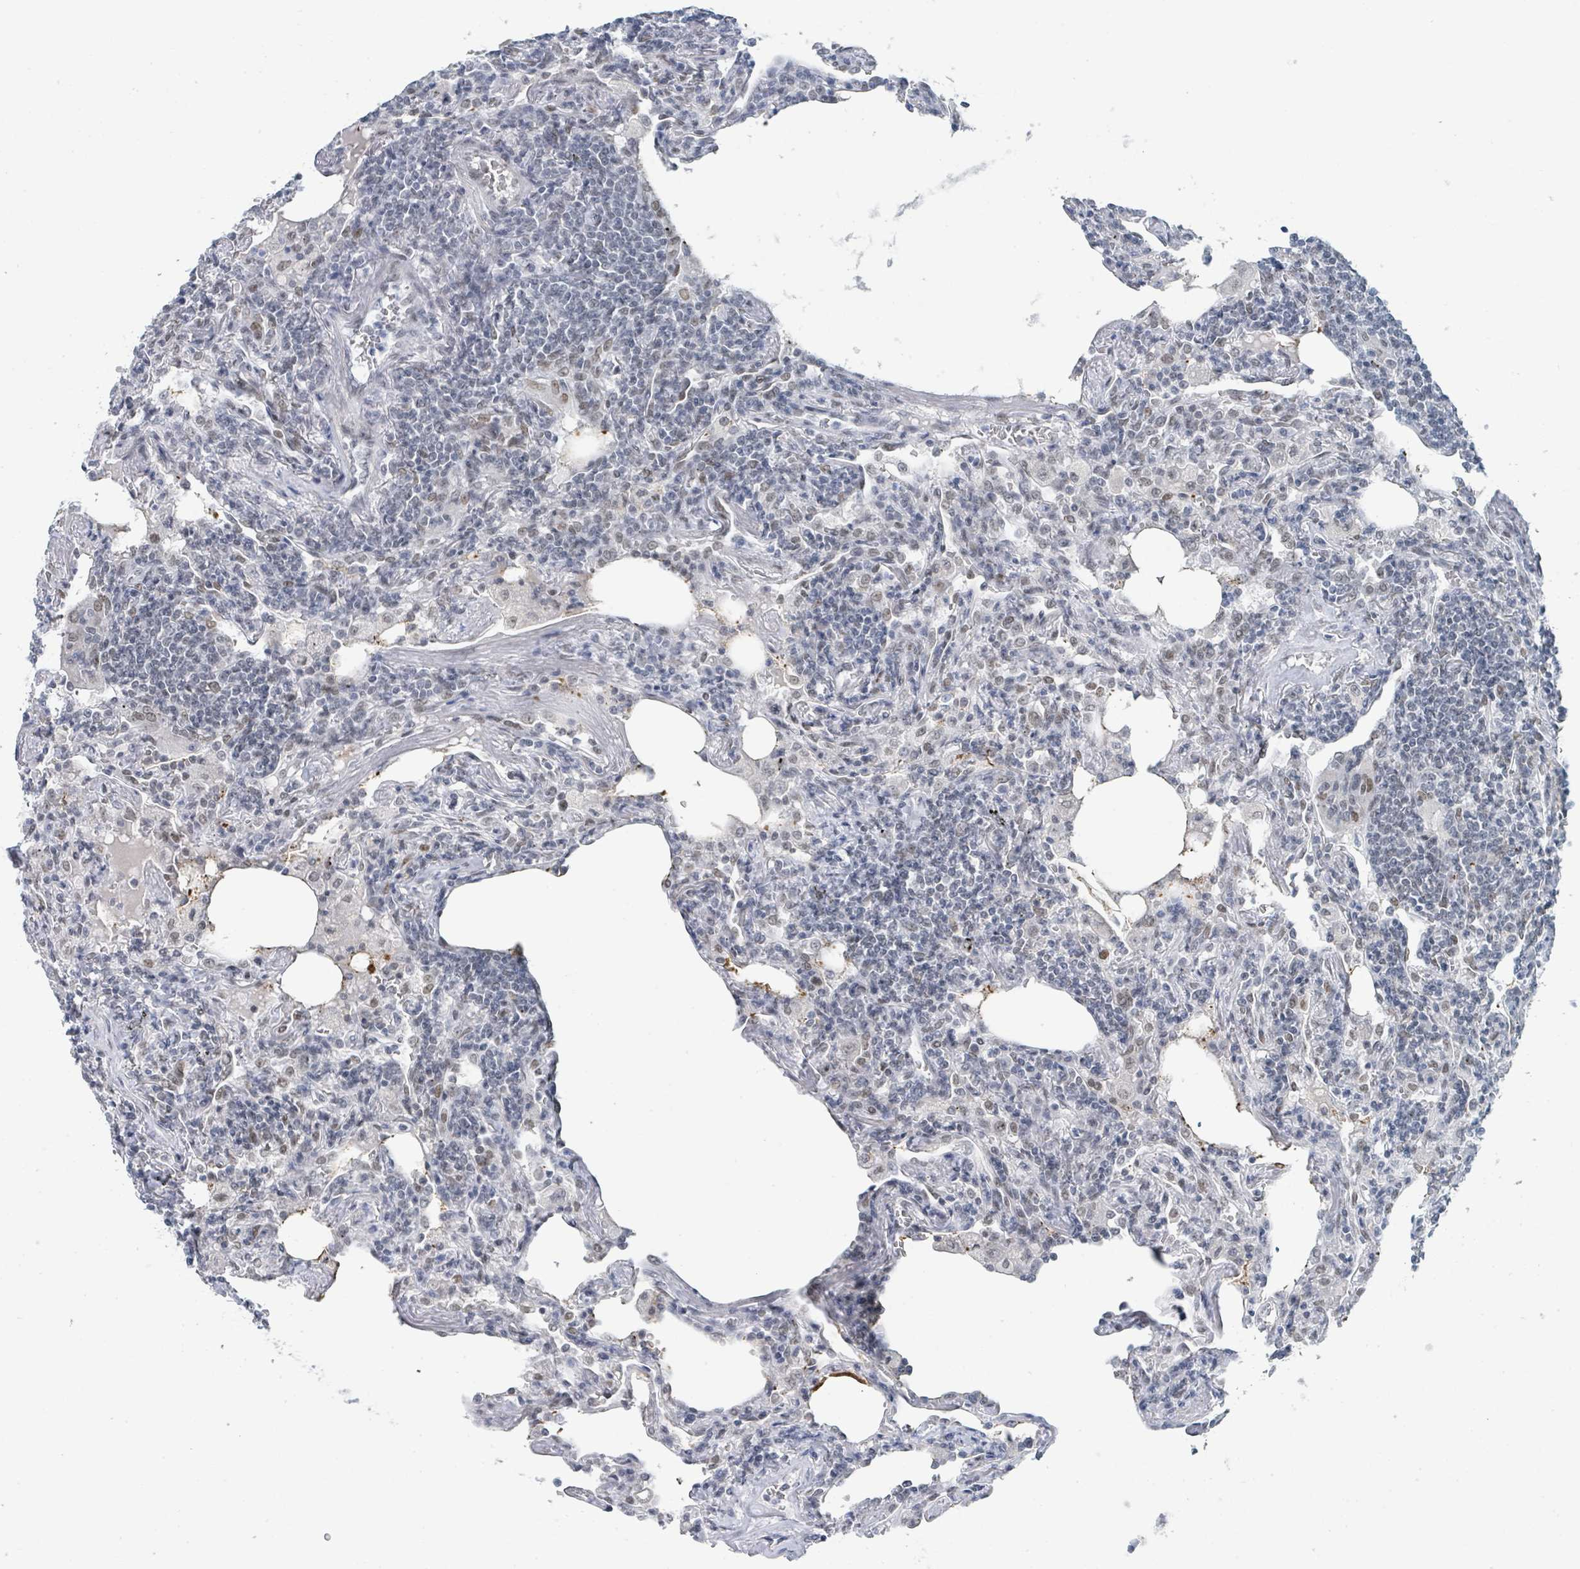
{"staining": {"intensity": "negative", "quantity": "none", "location": "none"}, "tissue": "lymphoma", "cell_type": "Tumor cells", "image_type": "cancer", "snomed": [{"axis": "morphology", "description": "Malignant lymphoma, non-Hodgkin's type, Low grade"}, {"axis": "topography", "description": "Lung"}], "caption": "Immunohistochemistry image of malignant lymphoma, non-Hodgkin's type (low-grade) stained for a protein (brown), which exhibits no expression in tumor cells.", "gene": "EHMT2", "patient": {"sex": "female", "age": 71}}